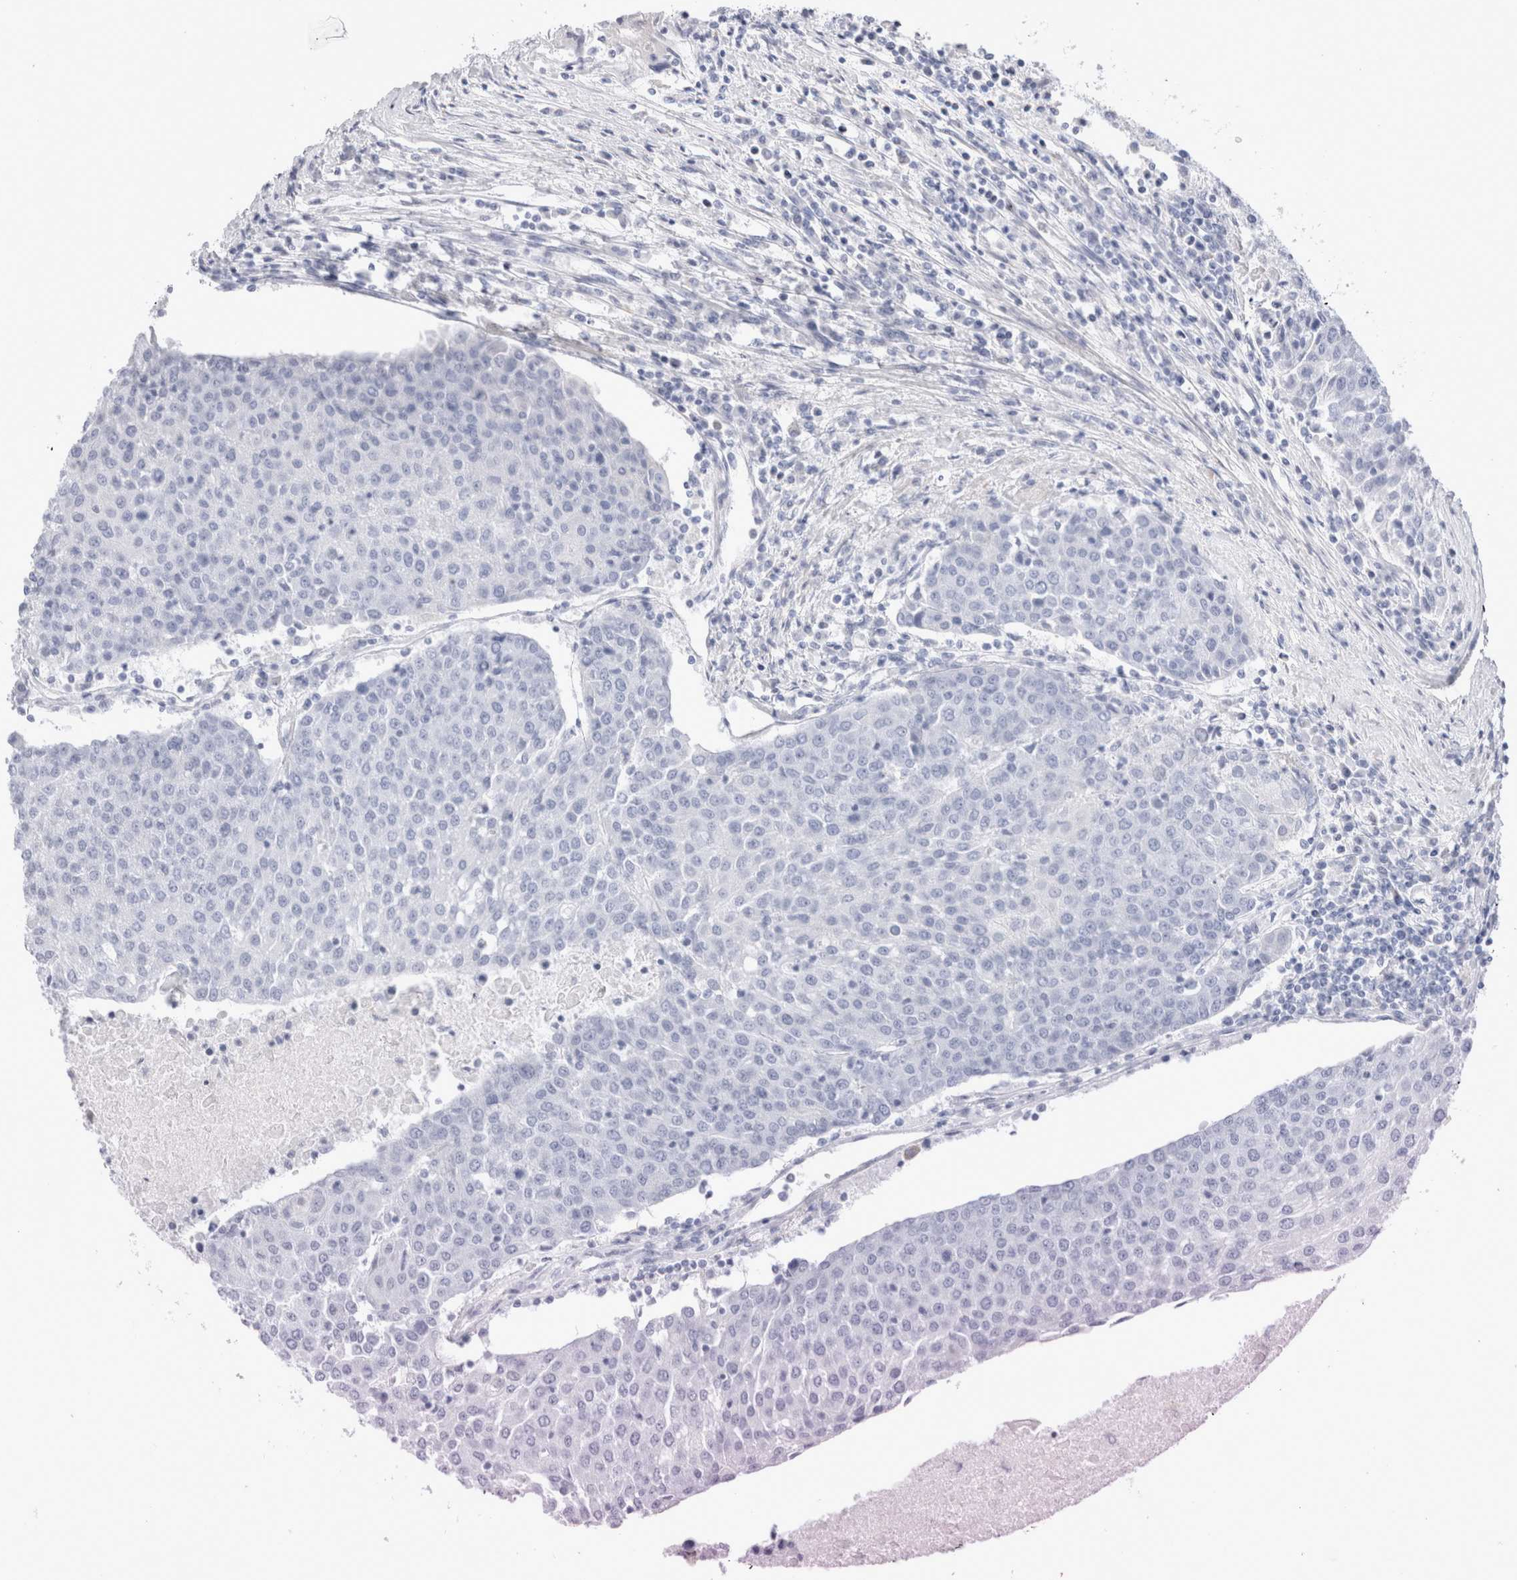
{"staining": {"intensity": "negative", "quantity": "none", "location": "none"}, "tissue": "urothelial cancer", "cell_type": "Tumor cells", "image_type": "cancer", "snomed": [{"axis": "morphology", "description": "Urothelial carcinoma, High grade"}, {"axis": "topography", "description": "Urinary bladder"}], "caption": "This is an IHC photomicrograph of urothelial cancer. There is no positivity in tumor cells.", "gene": "MUC15", "patient": {"sex": "female", "age": 85}}